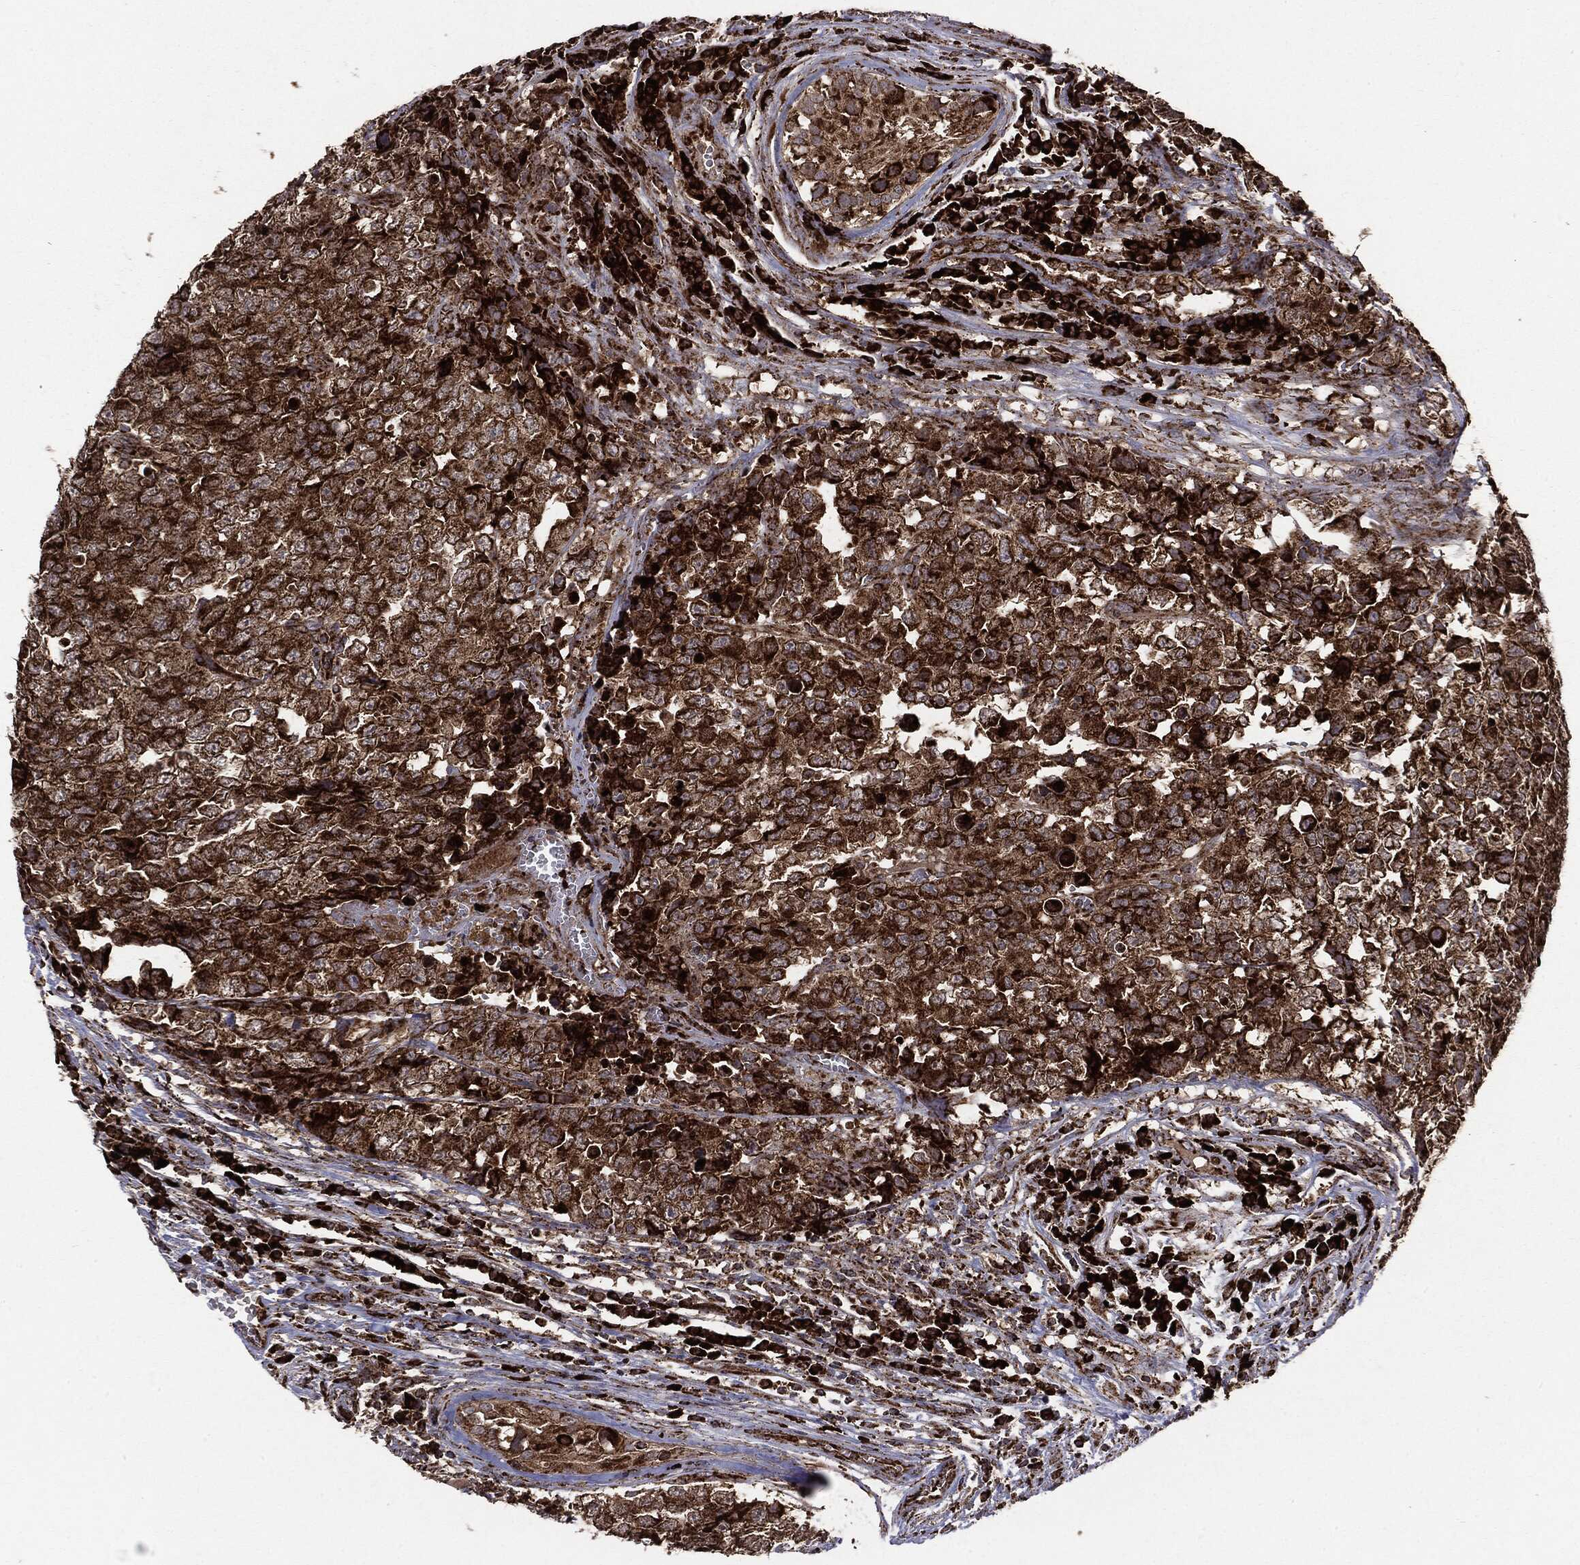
{"staining": {"intensity": "strong", "quantity": ">75%", "location": "cytoplasmic/membranous"}, "tissue": "testis cancer", "cell_type": "Tumor cells", "image_type": "cancer", "snomed": [{"axis": "morphology", "description": "Carcinoma, Embryonal, NOS"}, {"axis": "topography", "description": "Testis"}], "caption": "An IHC histopathology image of tumor tissue is shown. Protein staining in brown labels strong cytoplasmic/membranous positivity in testis cancer (embryonal carcinoma) within tumor cells. The protein is shown in brown color, while the nuclei are stained blue.", "gene": "MAP2K1", "patient": {"sex": "male", "age": 23}}